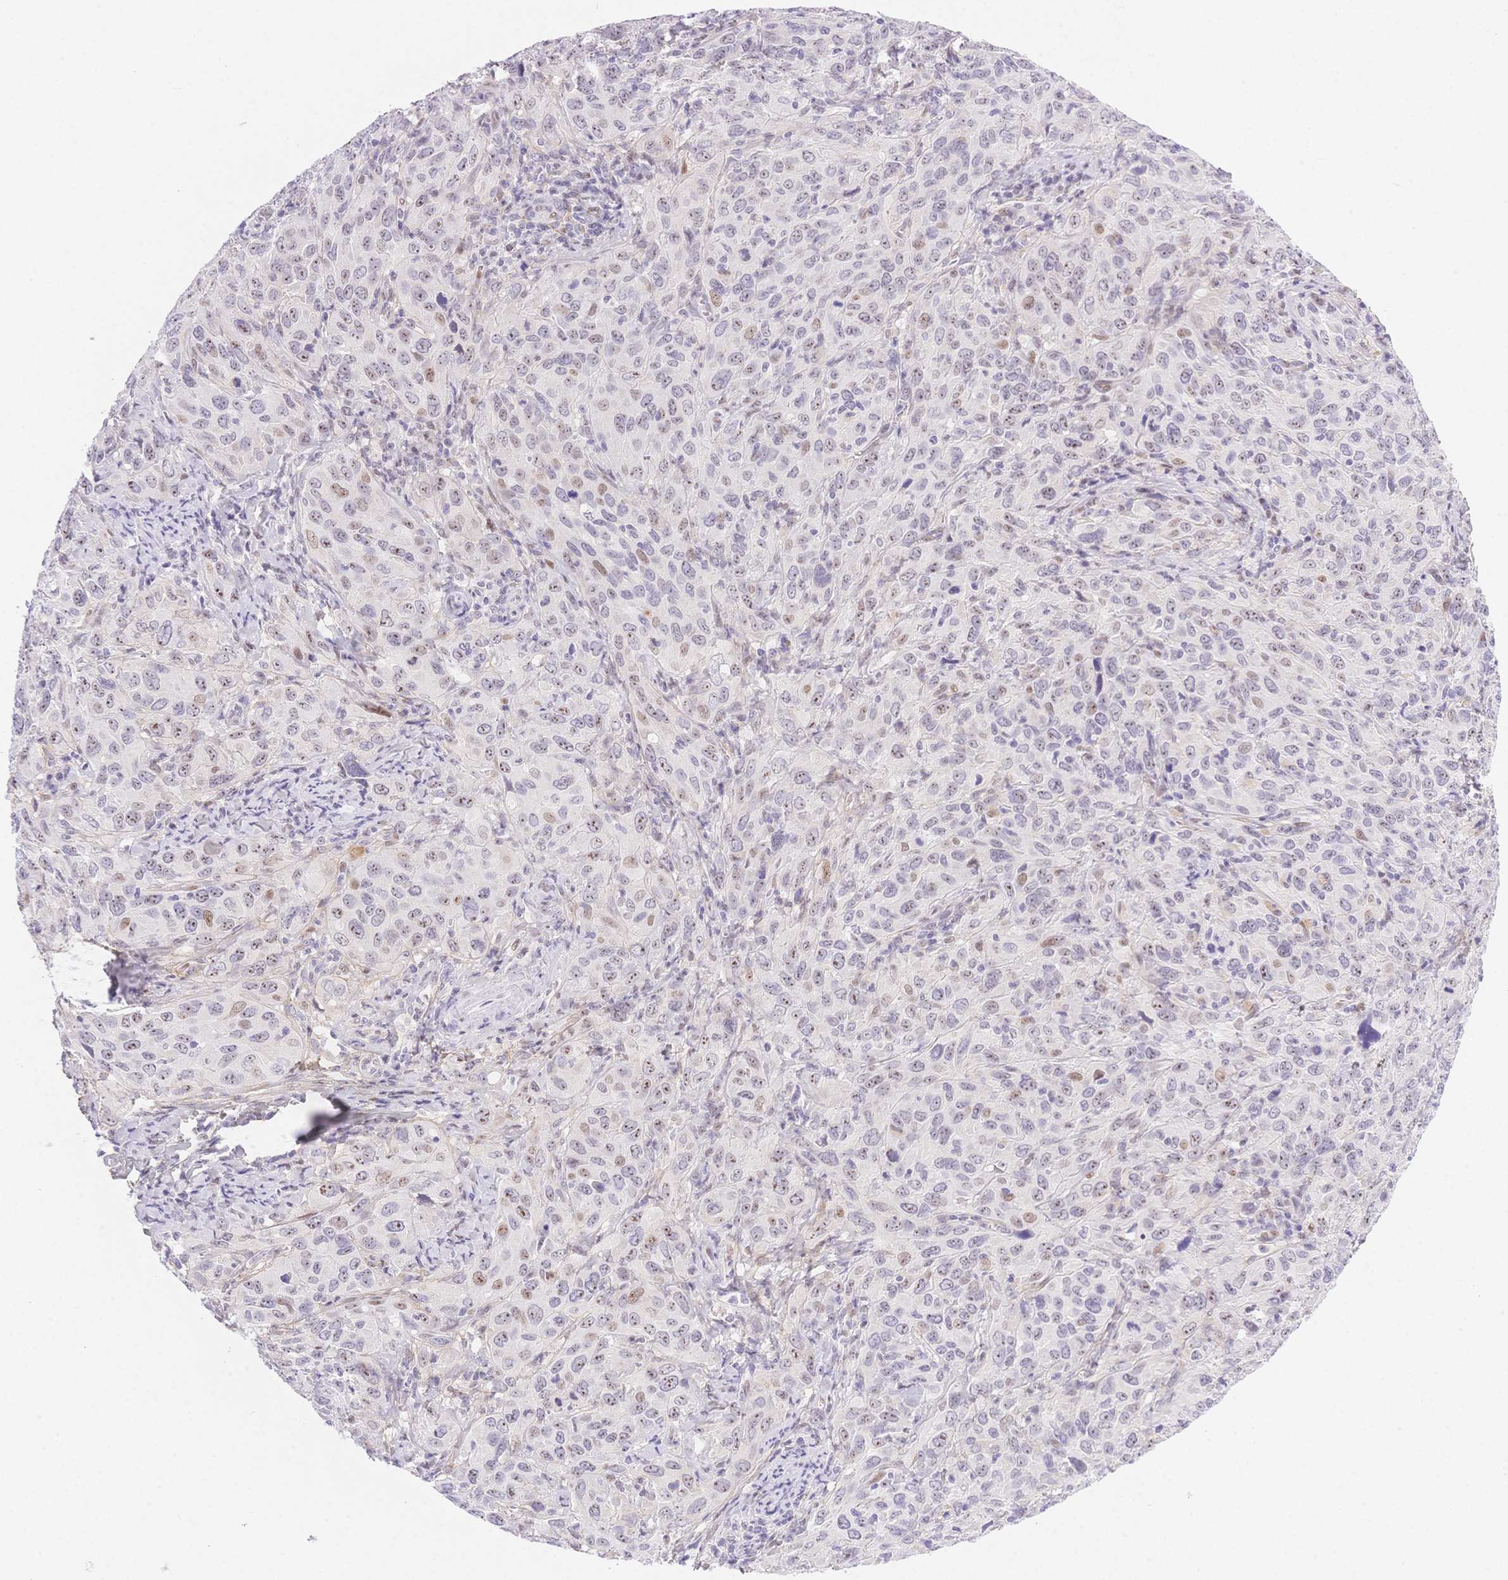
{"staining": {"intensity": "moderate", "quantity": "<25%", "location": "nuclear"}, "tissue": "cervical cancer", "cell_type": "Tumor cells", "image_type": "cancer", "snomed": [{"axis": "morphology", "description": "Normal tissue, NOS"}, {"axis": "morphology", "description": "Squamous cell carcinoma, NOS"}, {"axis": "topography", "description": "Cervix"}], "caption": "Human cervical cancer (squamous cell carcinoma) stained with a protein marker reveals moderate staining in tumor cells.", "gene": "PDZD2", "patient": {"sex": "female", "age": 51}}